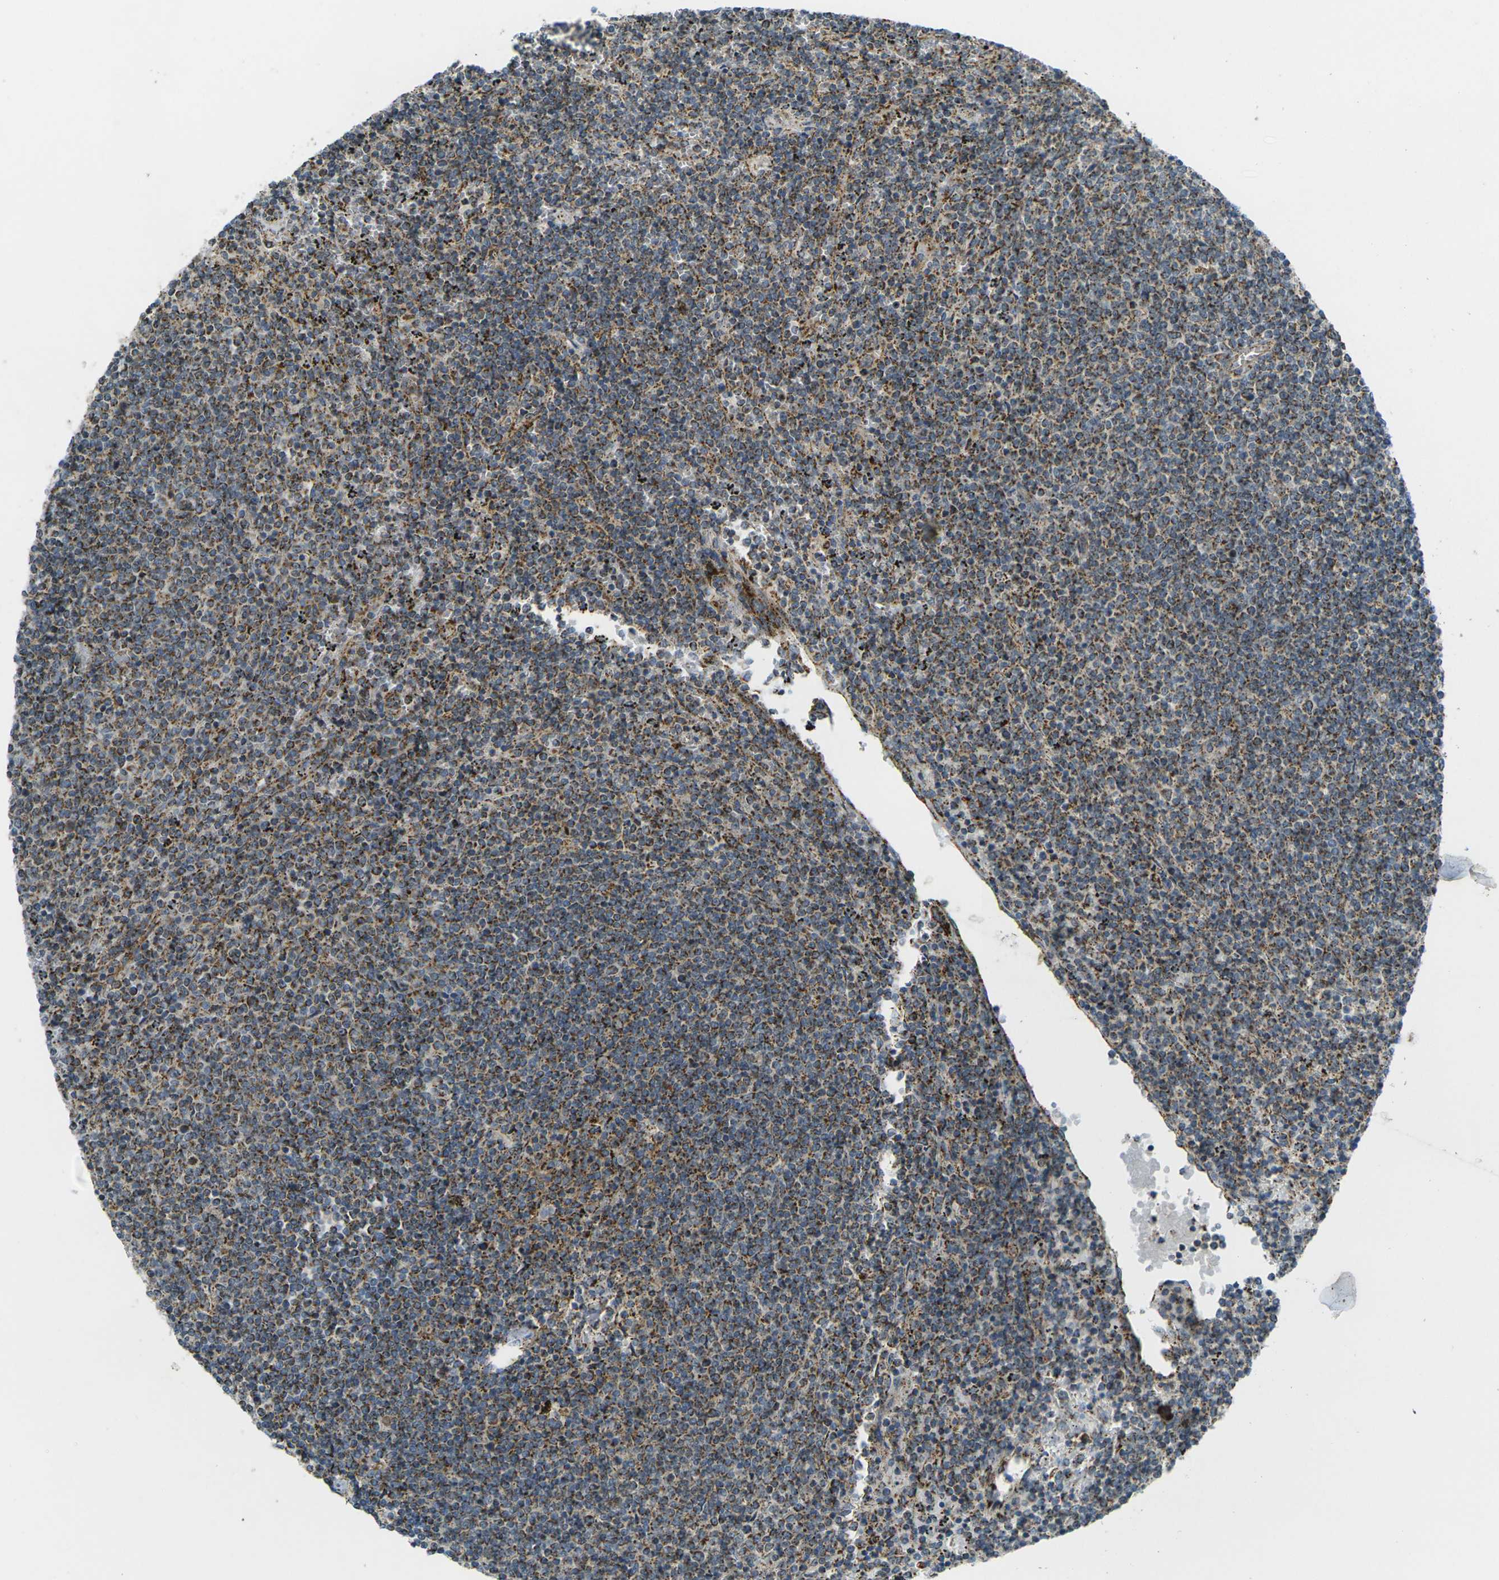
{"staining": {"intensity": "moderate", "quantity": ">75%", "location": "cytoplasmic/membranous"}, "tissue": "lymphoma", "cell_type": "Tumor cells", "image_type": "cancer", "snomed": [{"axis": "morphology", "description": "Malignant lymphoma, non-Hodgkin's type, Low grade"}, {"axis": "topography", "description": "Spleen"}], "caption": "Malignant lymphoma, non-Hodgkin's type (low-grade) stained with a brown dye displays moderate cytoplasmic/membranous positive positivity in approximately >75% of tumor cells.", "gene": "IGF1R", "patient": {"sex": "female", "age": 50}}